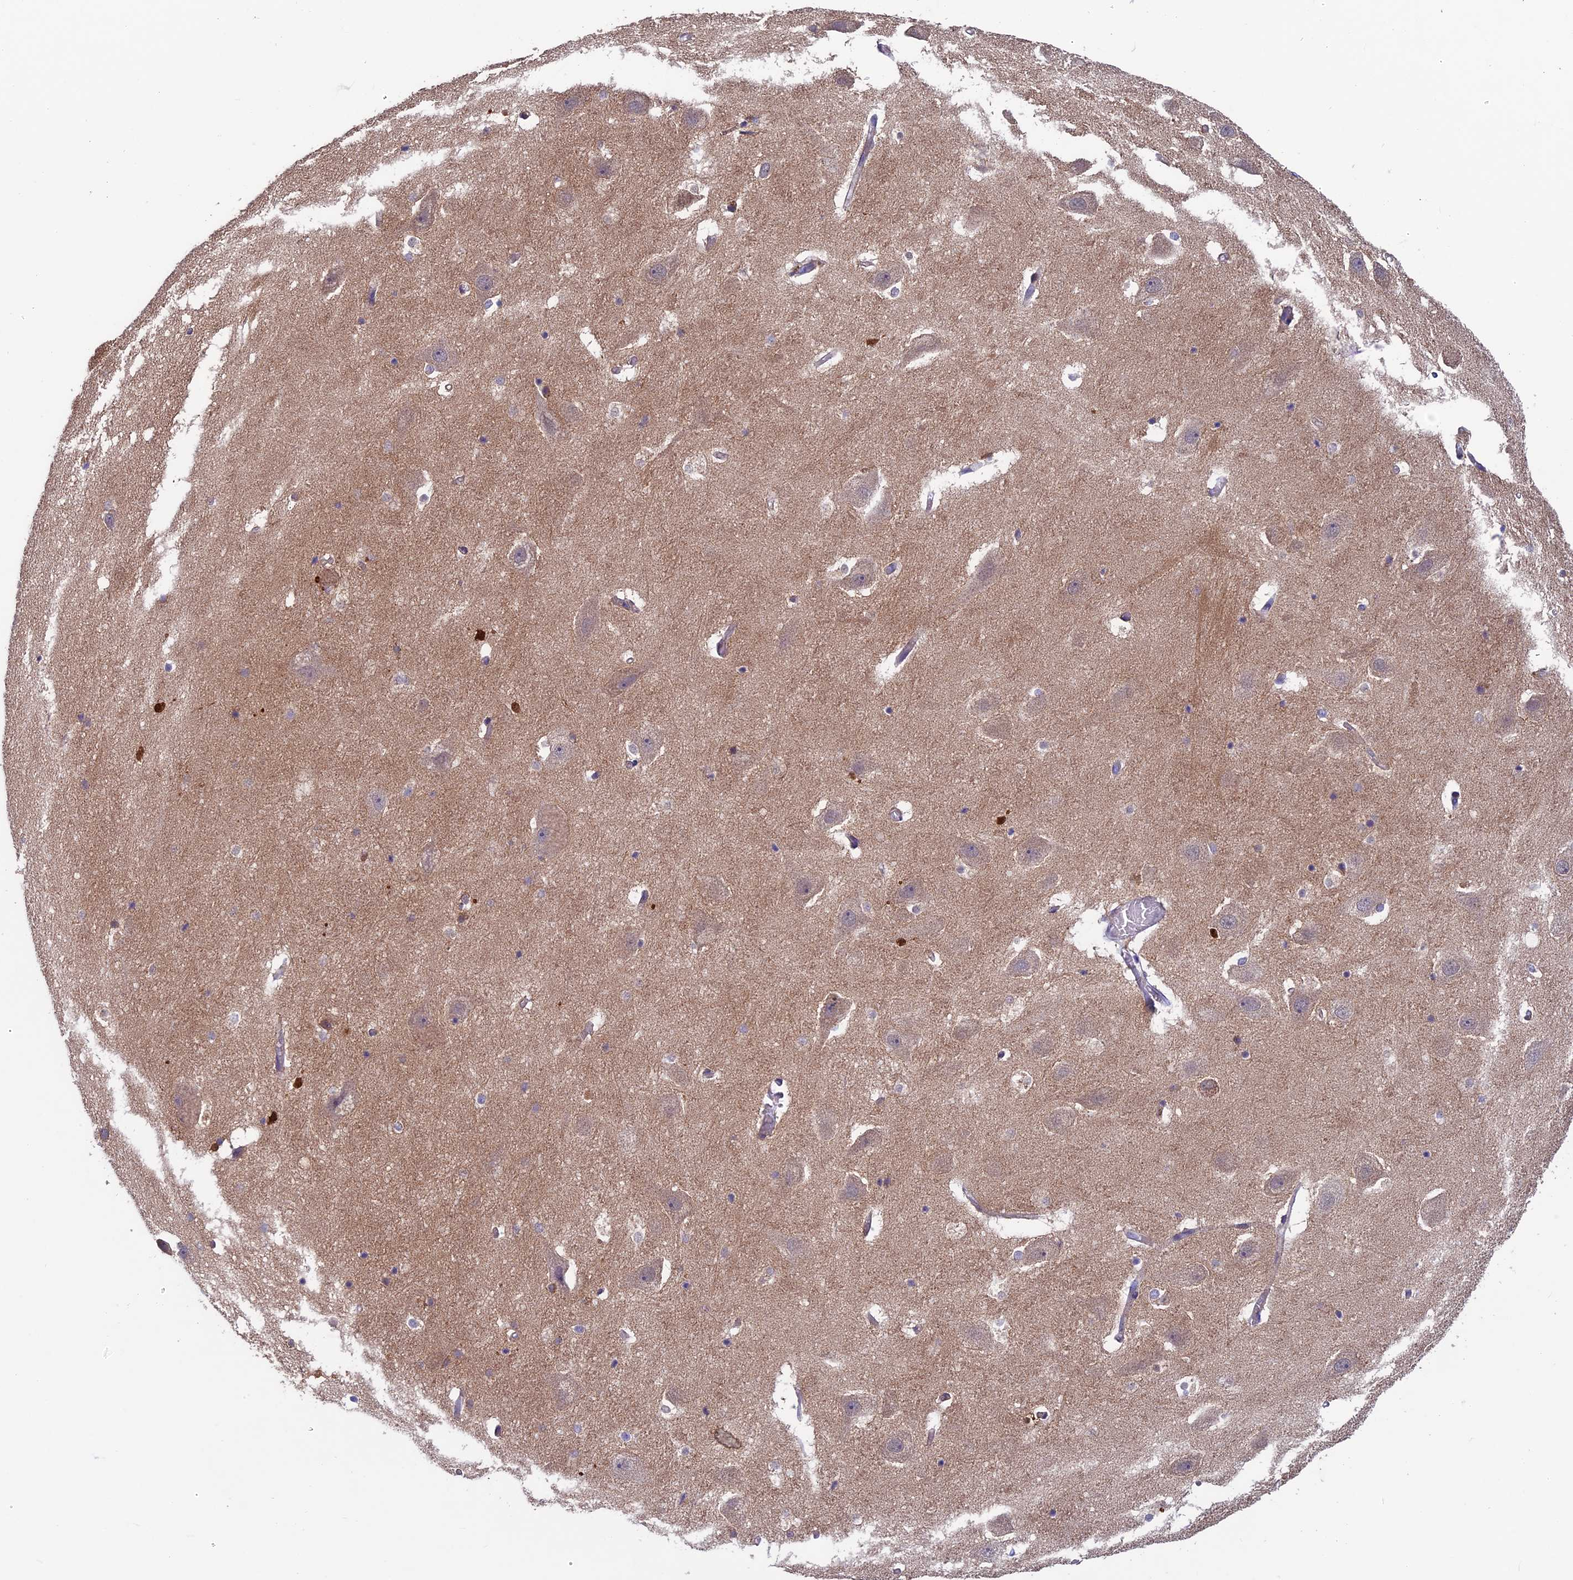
{"staining": {"intensity": "negative", "quantity": "none", "location": "none"}, "tissue": "hippocampus", "cell_type": "Glial cells", "image_type": "normal", "snomed": [{"axis": "morphology", "description": "Normal tissue, NOS"}, {"axis": "topography", "description": "Hippocampus"}], "caption": "This is an immunohistochemistry histopathology image of benign hippocampus. There is no positivity in glial cells.", "gene": "MFSD12", "patient": {"sex": "female", "age": 52}}